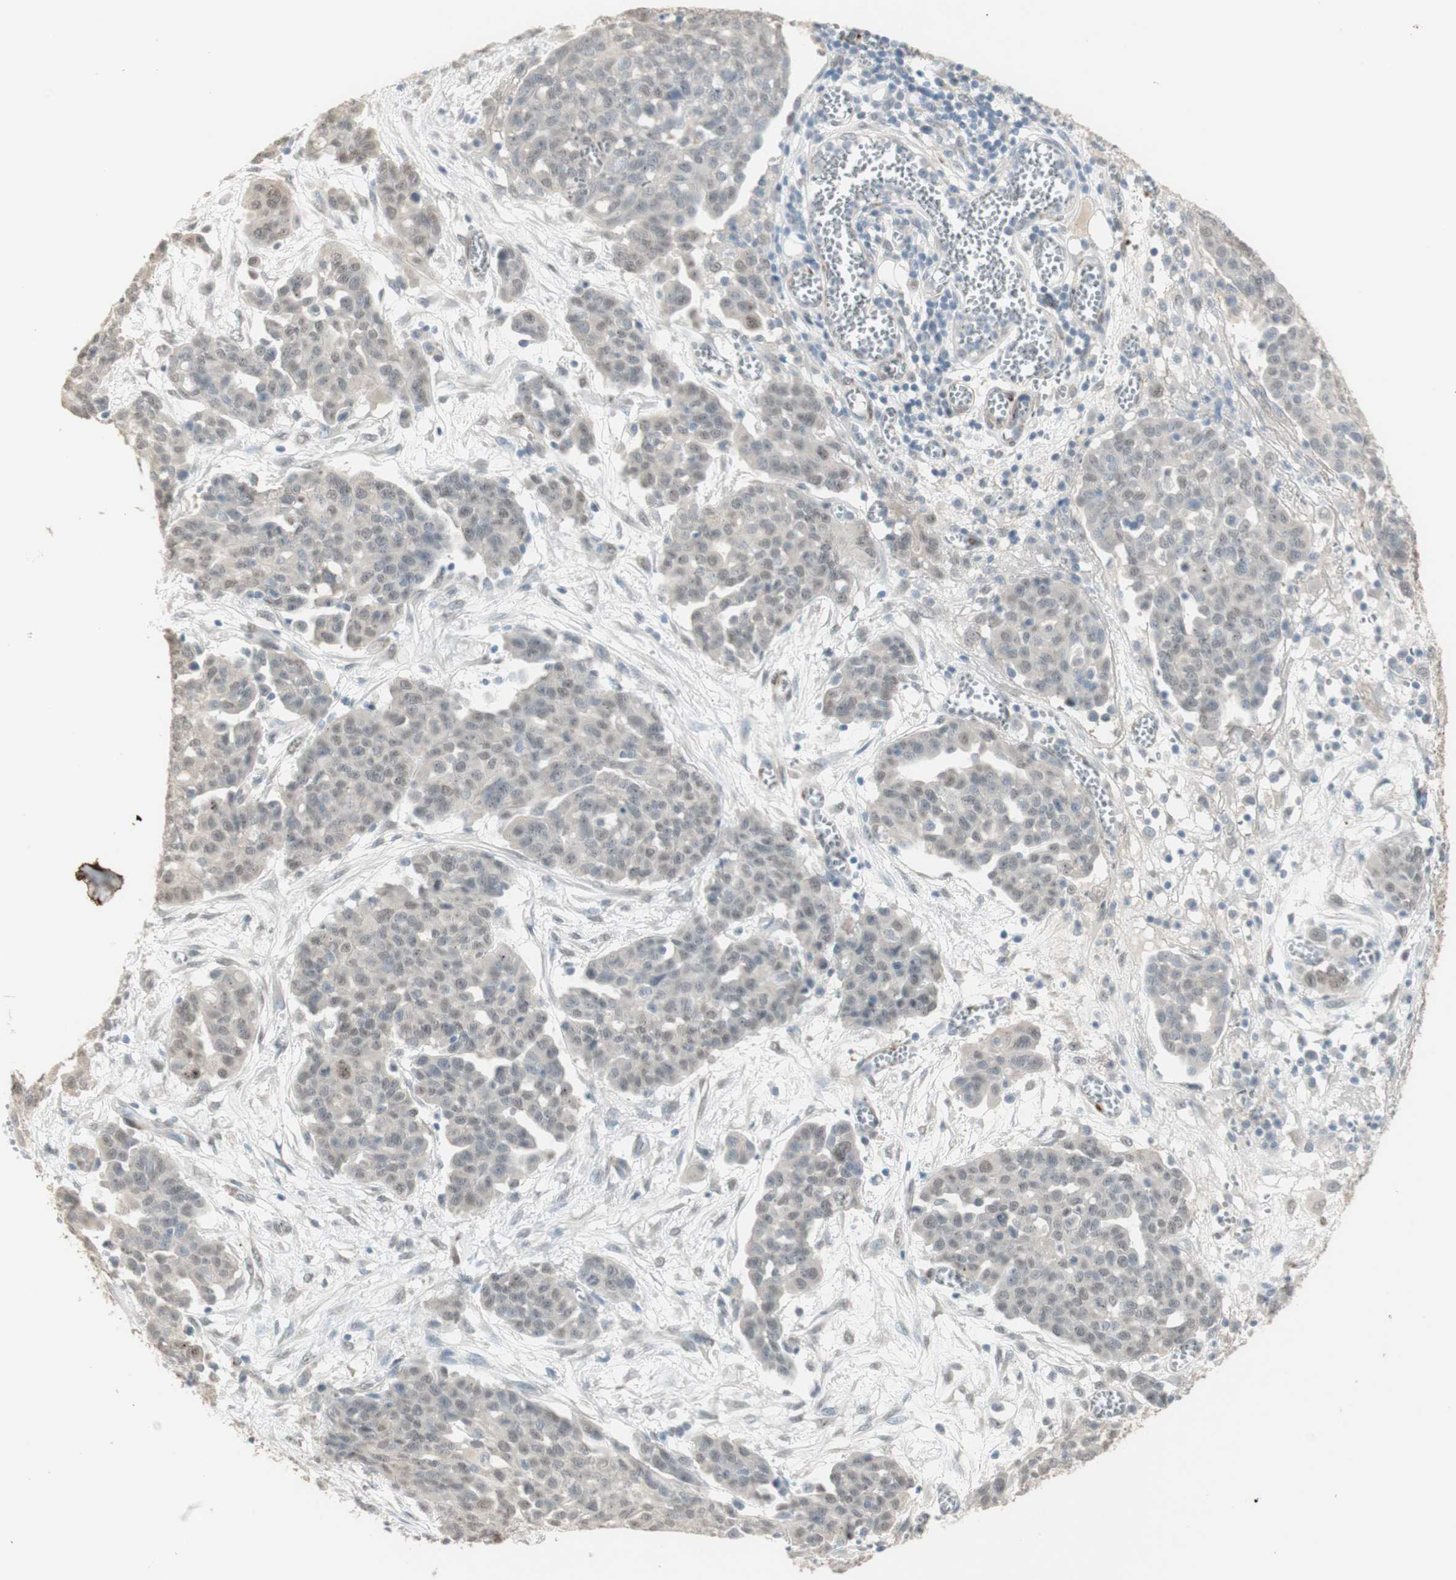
{"staining": {"intensity": "negative", "quantity": "none", "location": "none"}, "tissue": "ovarian cancer", "cell_type": "Tumor cells", "image_type": "cancer", "snomed": [{"axis": "morphology", "description": "Cystadenocarcinoma, serous, NOS"}, {"axis": "topography", "description": "Soft tissue"}, {"axis": "topography", "description": "Ovary"}], "caption": "This image is of ovarian serous cystadenocarcinoma stained with immunohistochemistry to label a protein in brown with the nuclei are counter-stained blue. There is no staining in tumor cells.", "gene": "MUC3A", "patient": {"sex": "female", "age": 57}}